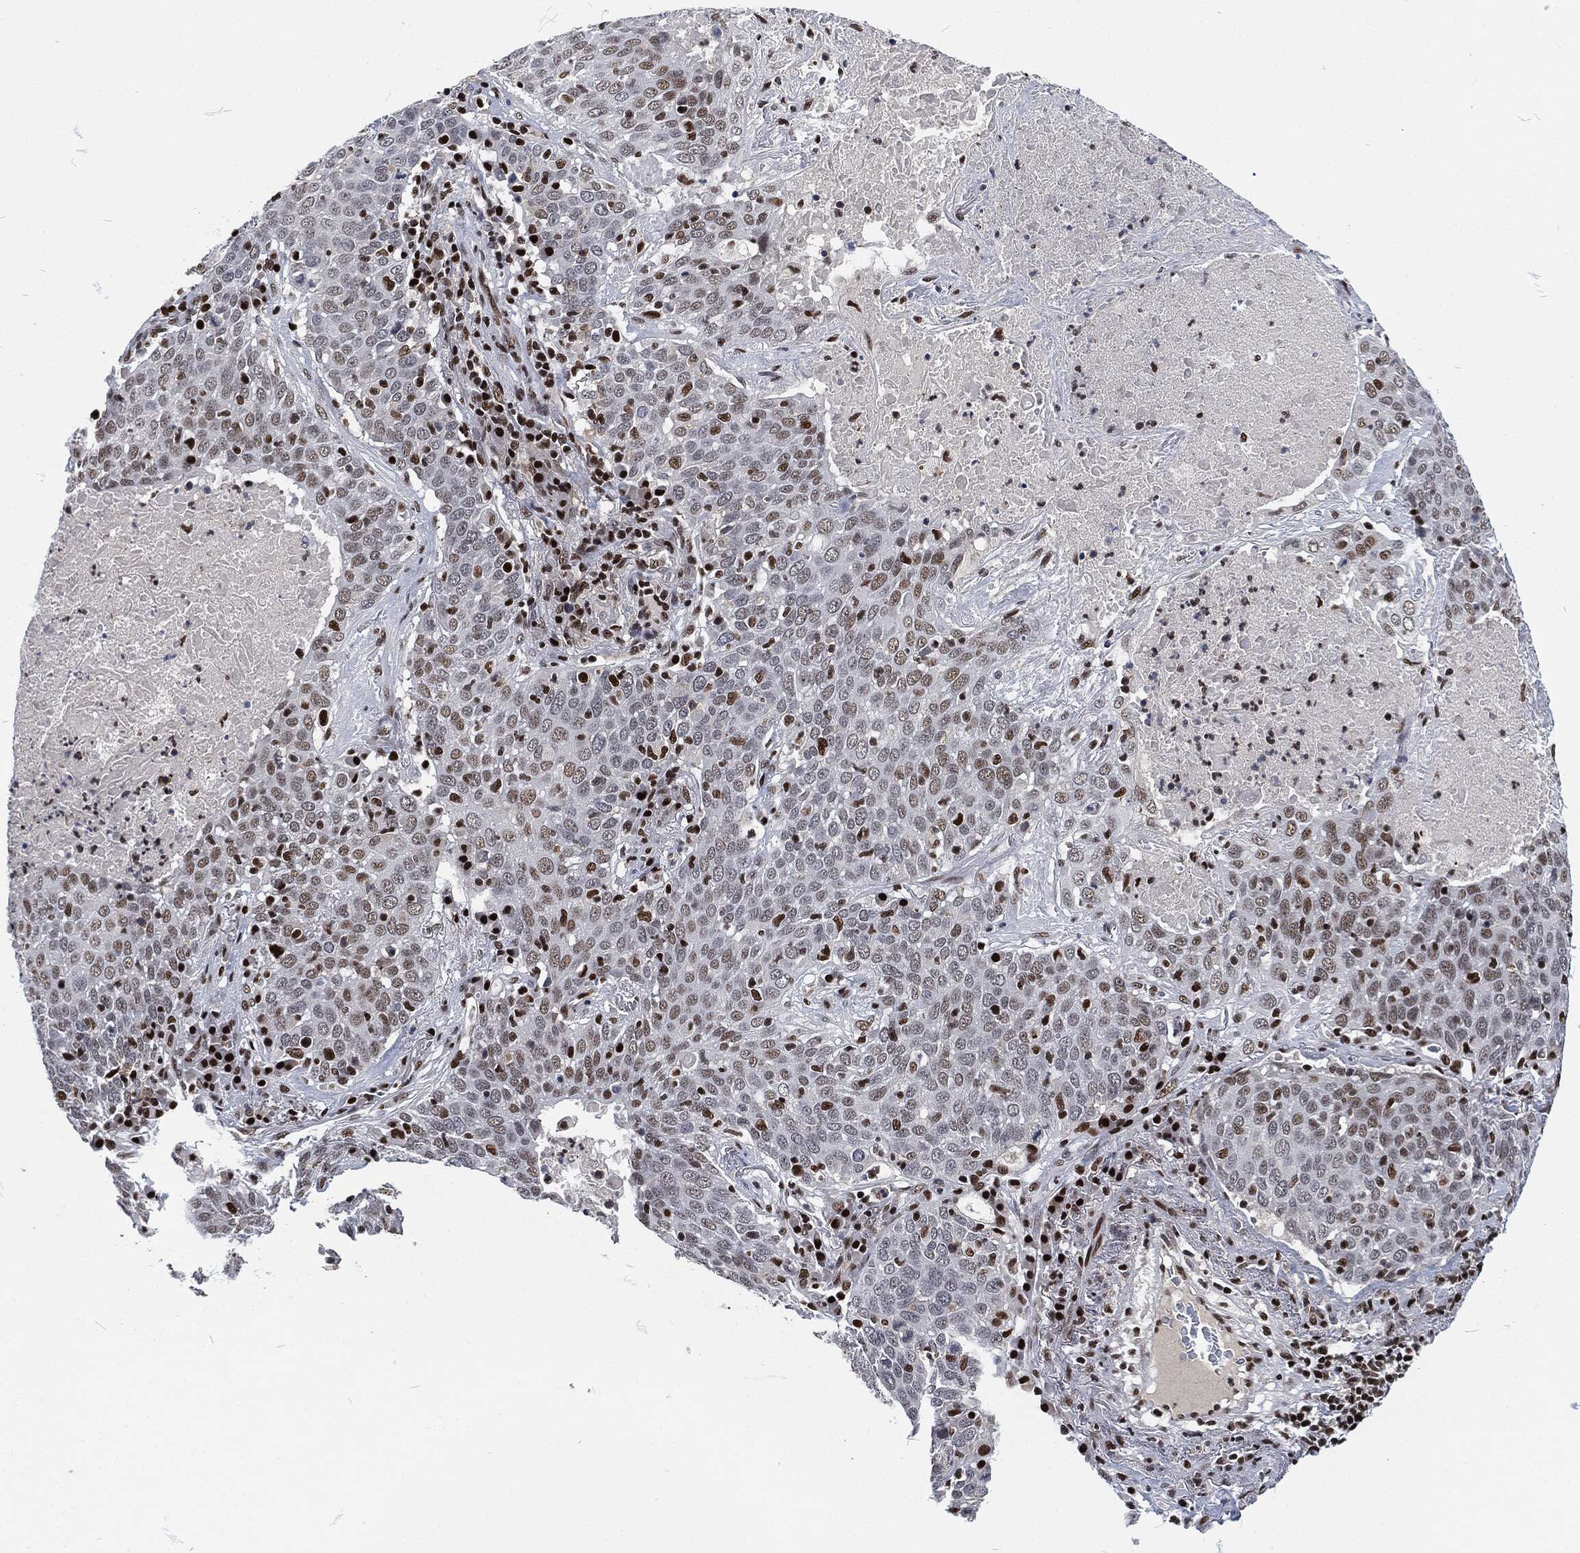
{"staining": {"intensity": "strong", "quantity": "<25%", "location": "nuclear"}, "tissue": "lung cancer", "cell_type": "Tumor cells", "image_type": "cancer", "snomed": [{"axis": "morphology", "description": "Squamous cell carcinoma, NOS"}, {"axis": "topography", "description": "Lung"}], "caption": "Squamous cell carcinoma (lung) tissue demonstrates strong nuclear positivity in about <25% of tumor cells", "gene": "DCPS", "patient": {"sex": "male", "age": 82}}